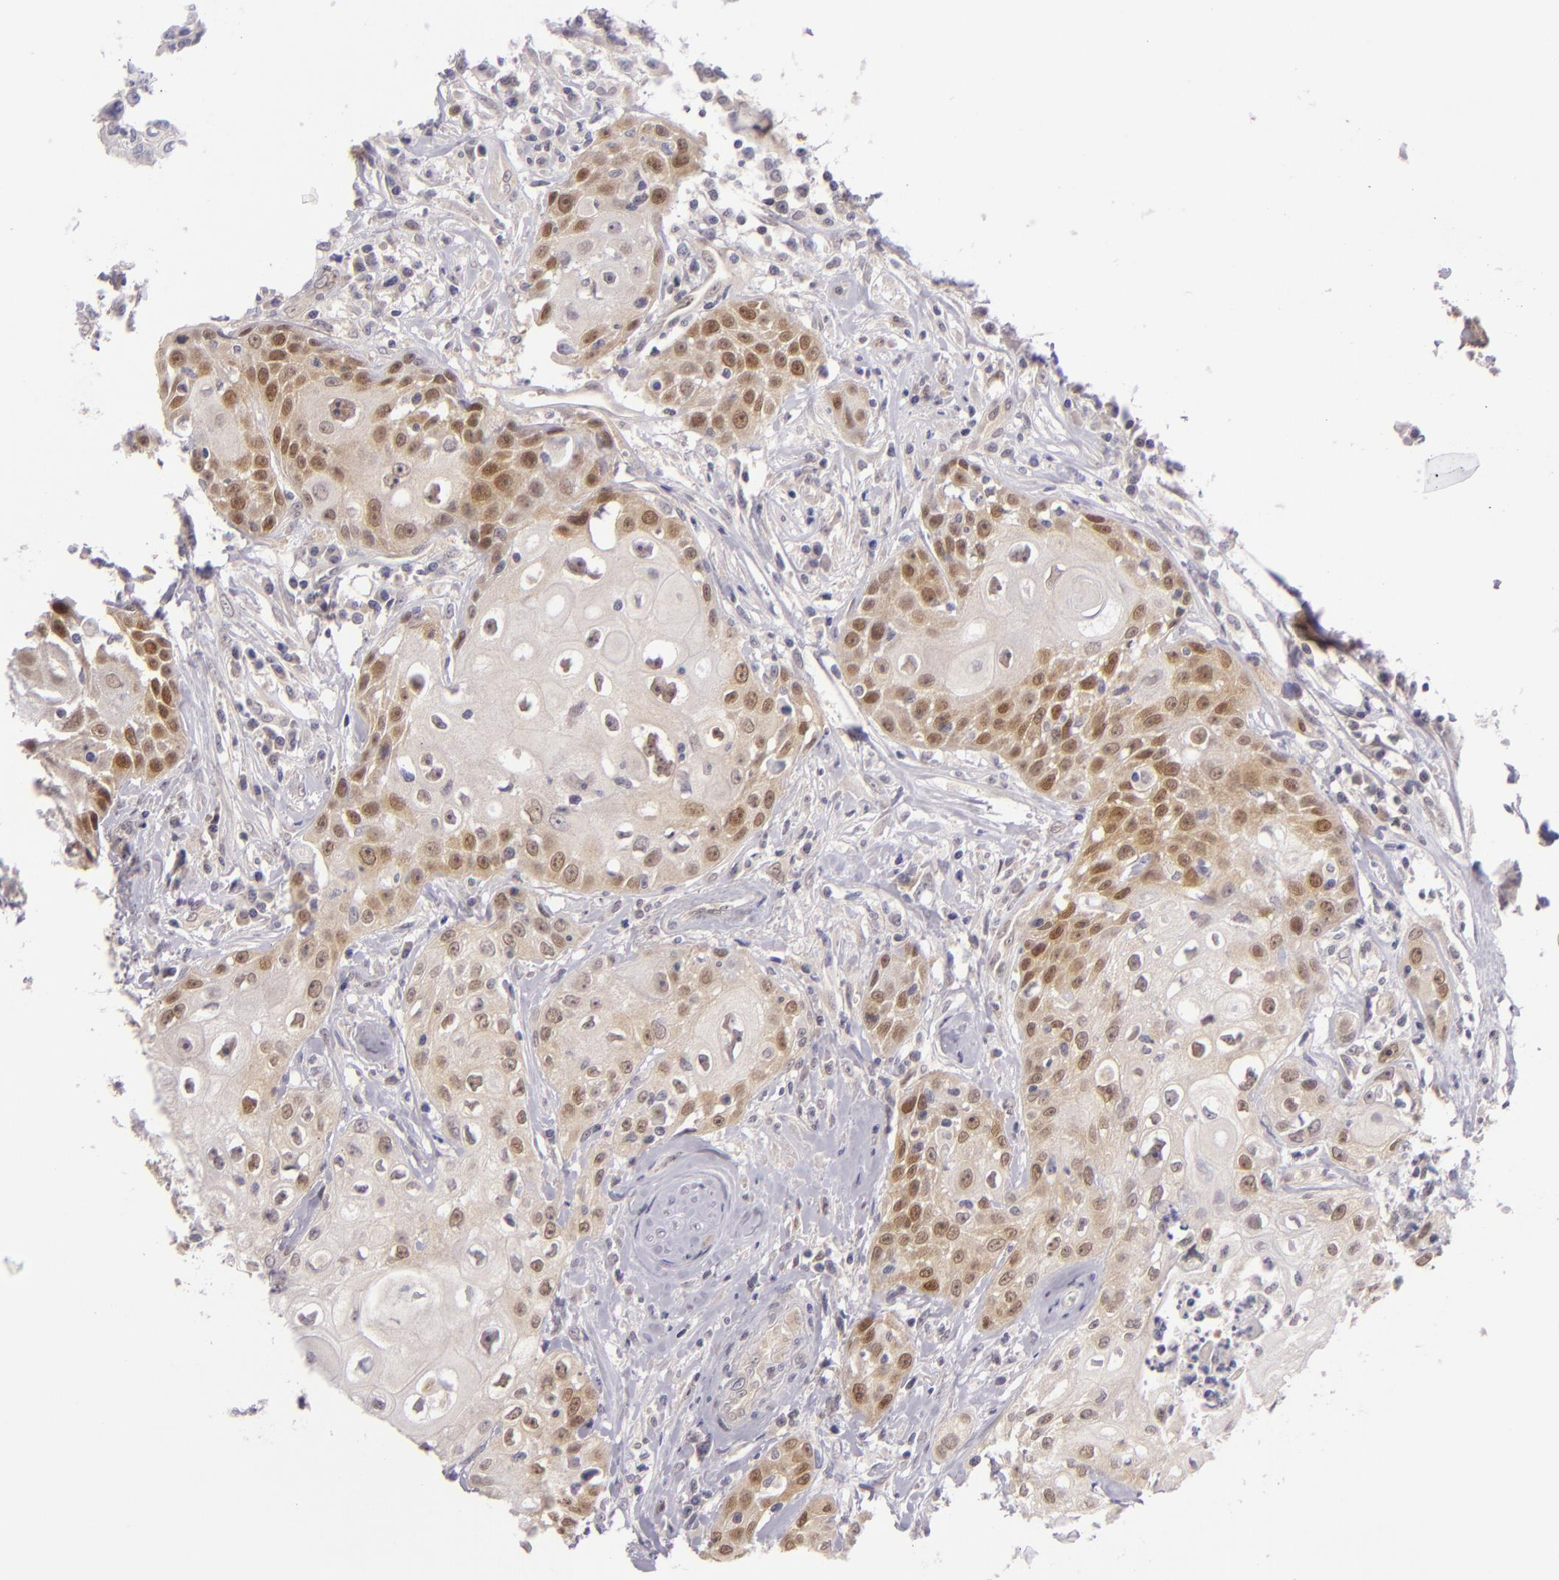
{"staining": {"intensity": "moderate", "quantity": "25%-75%", "location": "cytoplasmic/membranous,nuclear"}, "tissue": "head and neck cancer", "cell_type": "Tumor cells", "image_type": "cancer", "snomed": [{"axis": "morphology", "description": "Squamous cell carcinoma, NOS"}, {"axis": "topography", "description": "Oral tissue"}, {"axis": "topography", "description": "Head-Neck"}], "caption": "Head and neck cancer (squamous cell carcinoma) stained with immunohistochemistry (IHC) displays moderate cytoplasmic/membranous and nuclear expression in approximately 25%-75% of tumor cells. The protein of interest is stained brown, and the nuclei are stained in blue (DAB IHC with brightfield microscopy, high magnification).", "gene": "CSE1L", "patient": {"sex": "female", "age": 82}}